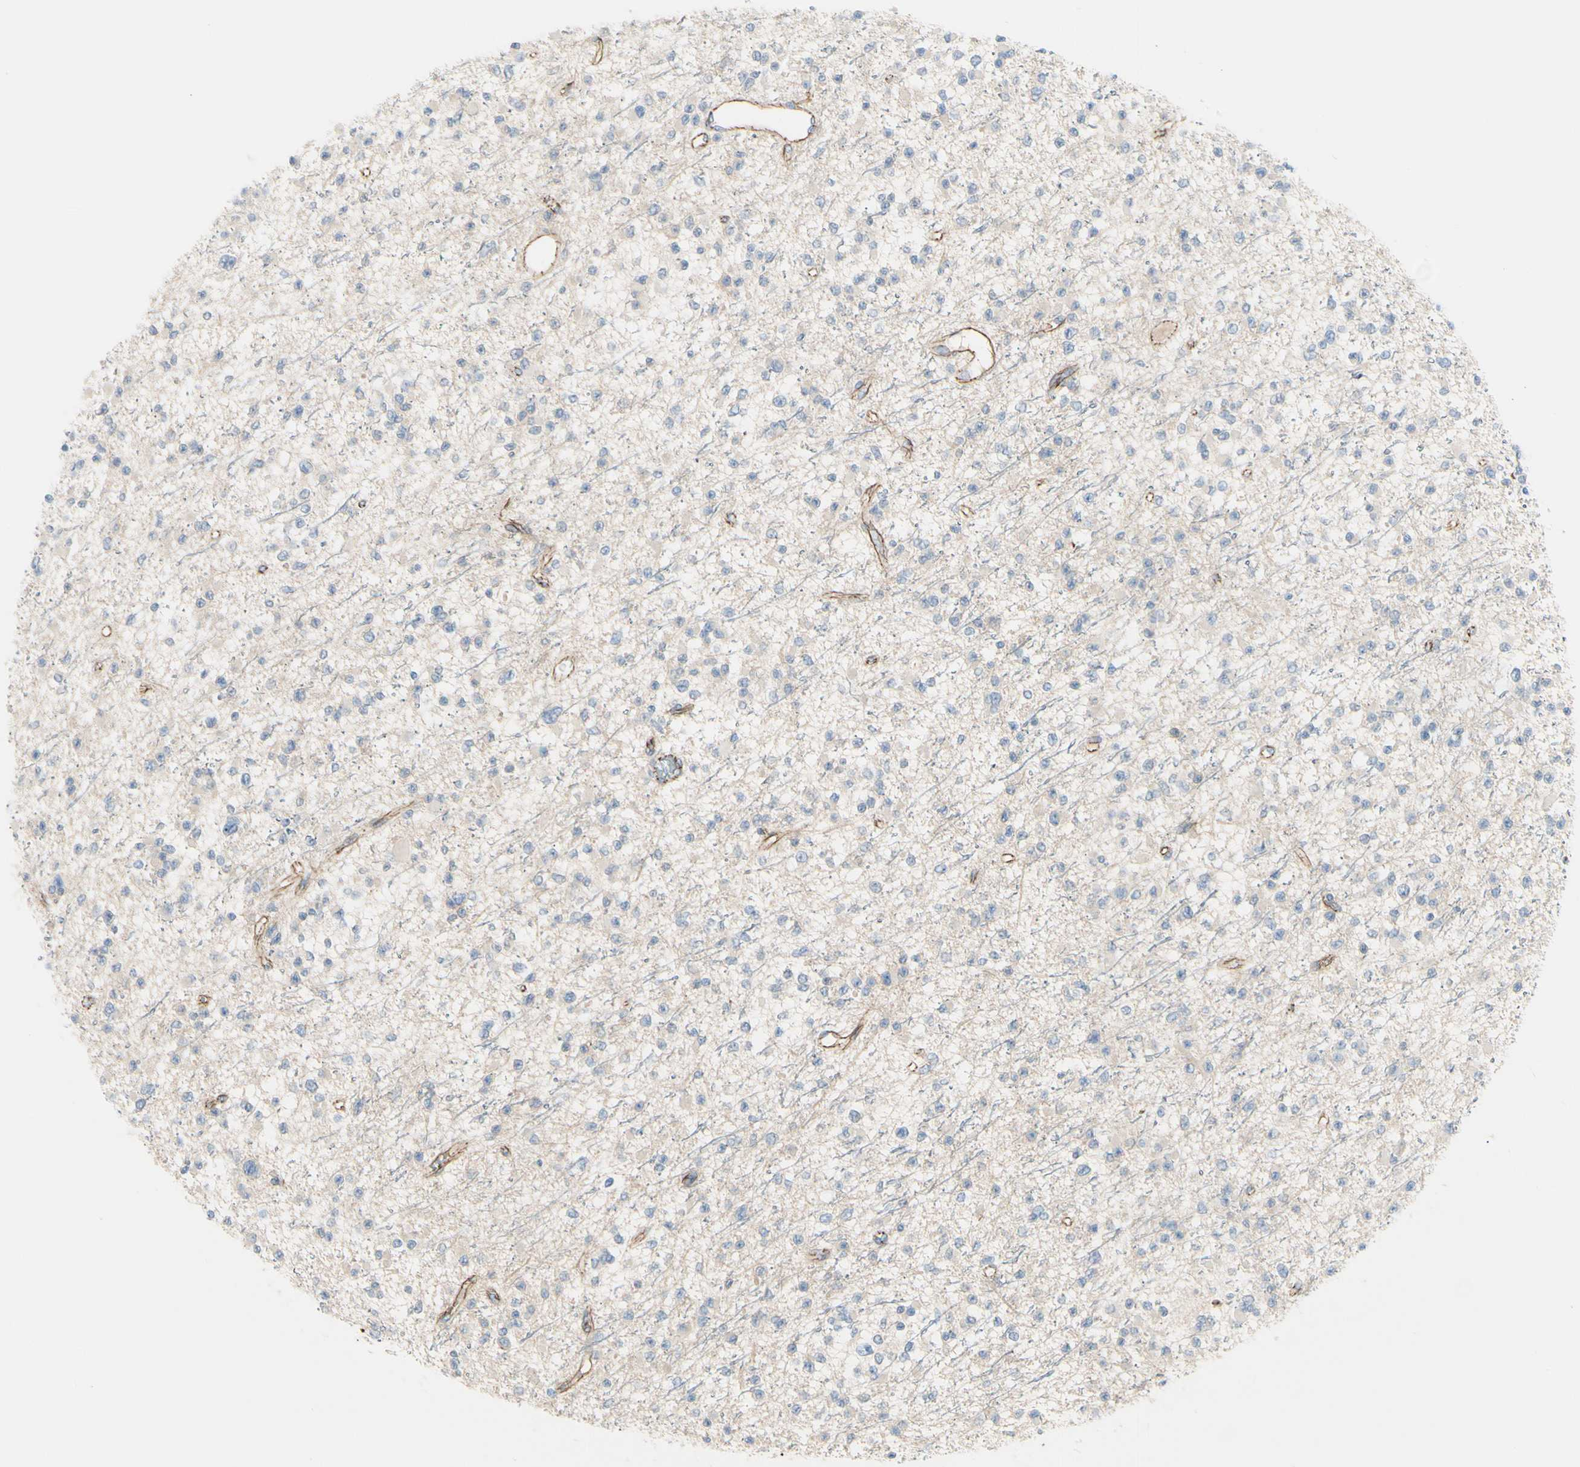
{"staining": {"intensity": "negative", "quantity": "none", "location": "none"}, "tissue": "glioma", "cell_type": "Tumor cells", "image_type": "cancer", "snomed": [{"axis": "morphology", "description": "Glioma, malignant, Low grade"}, {"axis": "topography", "description": "Brain"}], "caption": "A high-resolution photomicrograph shows immunohistochemistry (IHC) staining of malignant glioma (low-grade), which demonstrates no significant positivity in tumor cells.", "gene": "TJP1", "patient": {"sex": "female", "age": 22}}